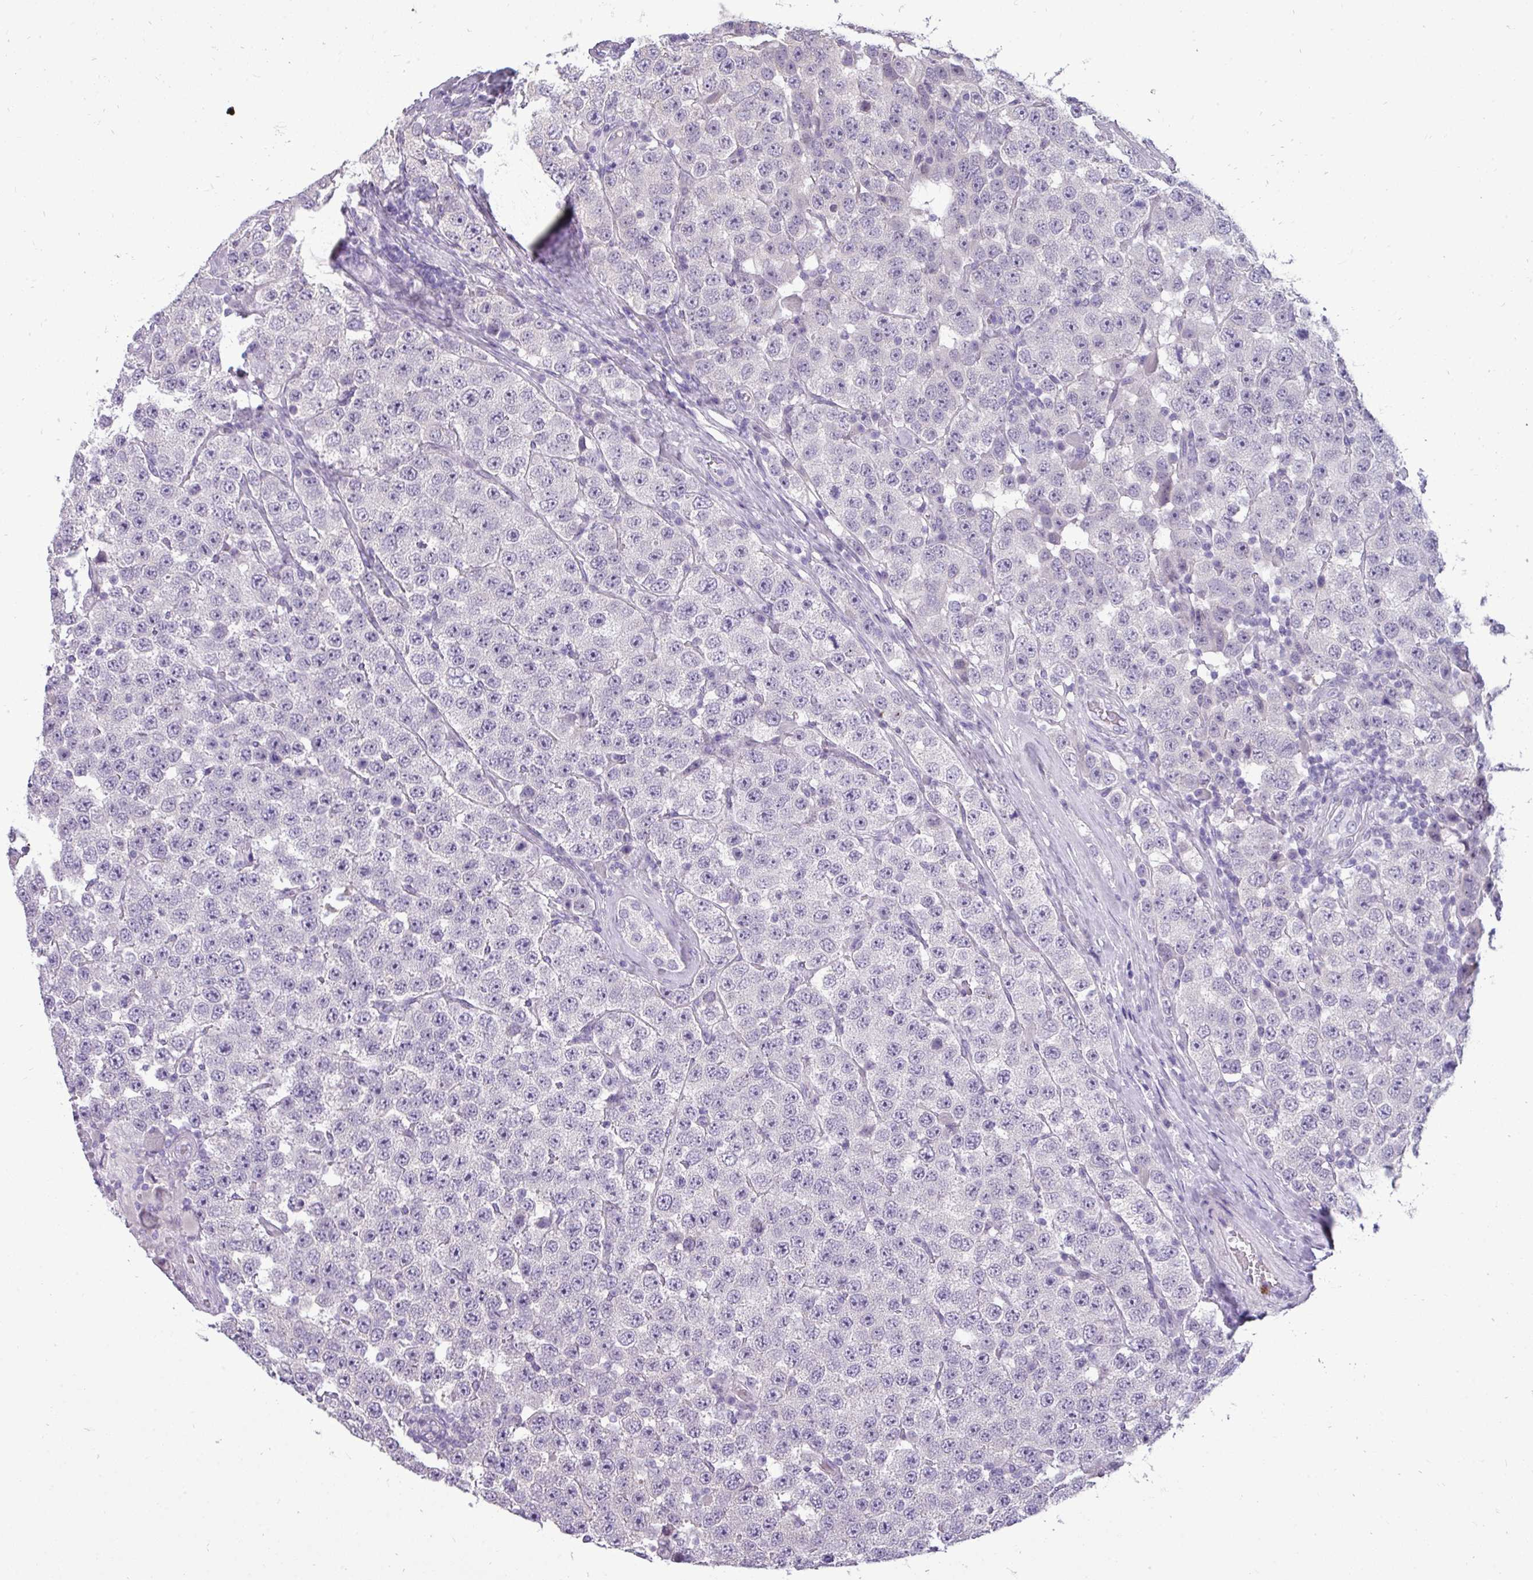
{"staining": {"intensity": "negative", "quantity": "none", "location": "none"}, "tissue": "testis cancer", "cell_type": "Tumor cells", "image_type": "cancer", "snomed": [{"axis": "morphology", "description": "Seminoma, NOS"}, {"axis": "topography", "description": "Testis"}], "caption": "A high-resolution photomicrograph shows IHC staining of testis seminoma, which reveals no significant expression in tumor cells.", "gene": "TRIM39", "patient": {"sex": "male", "age": 28}}